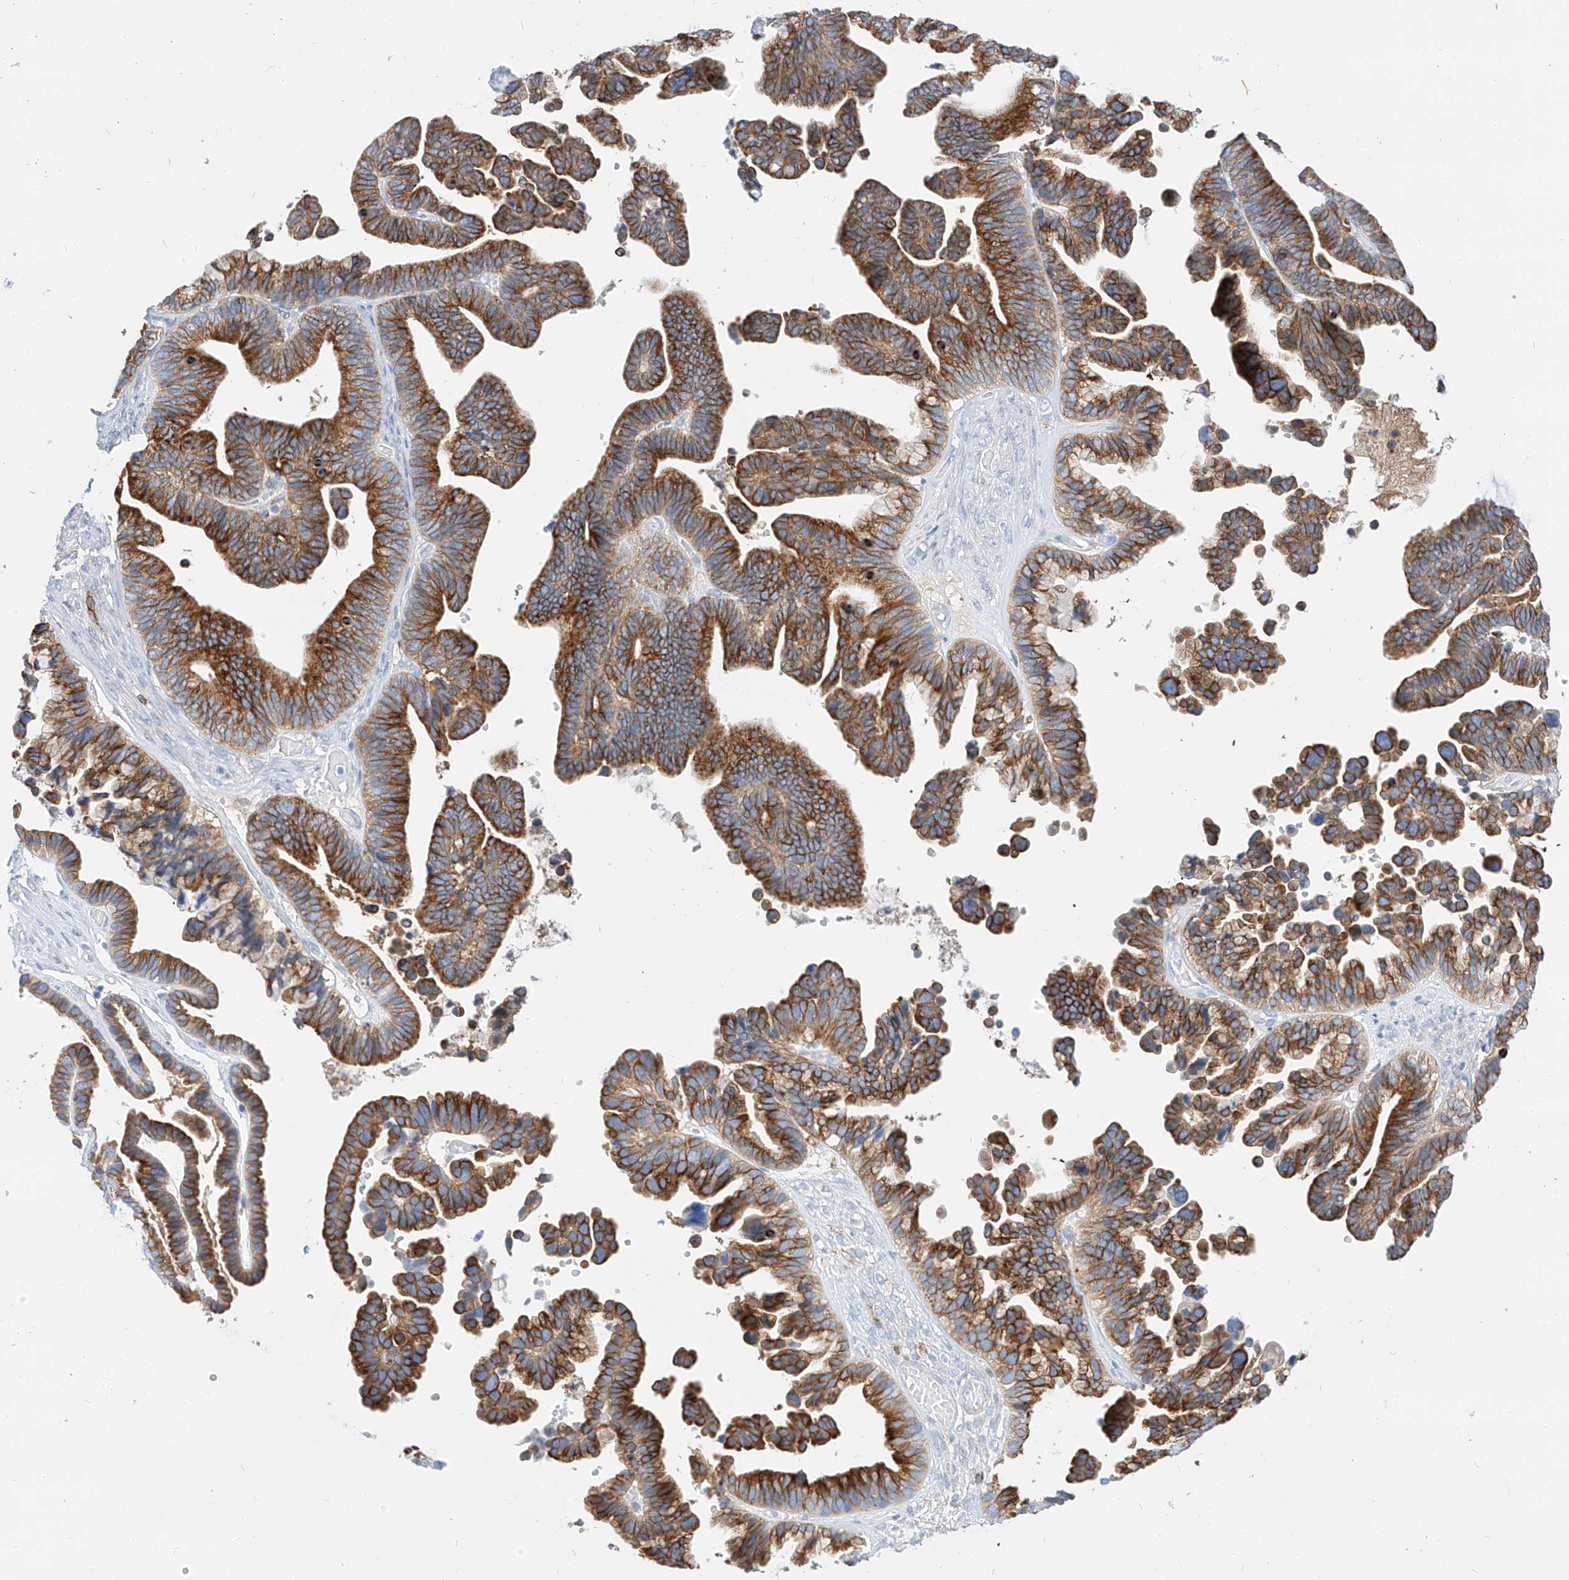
{"staining": {"intensity": "strong", "quantity": ">75%", "location": "cytoplasmic/membranous"}, "tissue": "ovarian cancer", "cell_type": "Tumor cells", "image_type": "cancer", "snomed": [{"axis": "morphology", "description": "Cystadenocarcinoma, serous, NOS"}, {"axis": "topography", "description": "Ovary"}], "caption": "Serous cystadenocarcinoma (ovarian) stained with IHC demonstrates strong cytoplasmic/membranous staining in about >75% of tumor cells. (Brightfield microscopy of DAB IHC at high magnification).", "gene": "MAP7", "patient": {"sex": "female", "age": 56}}